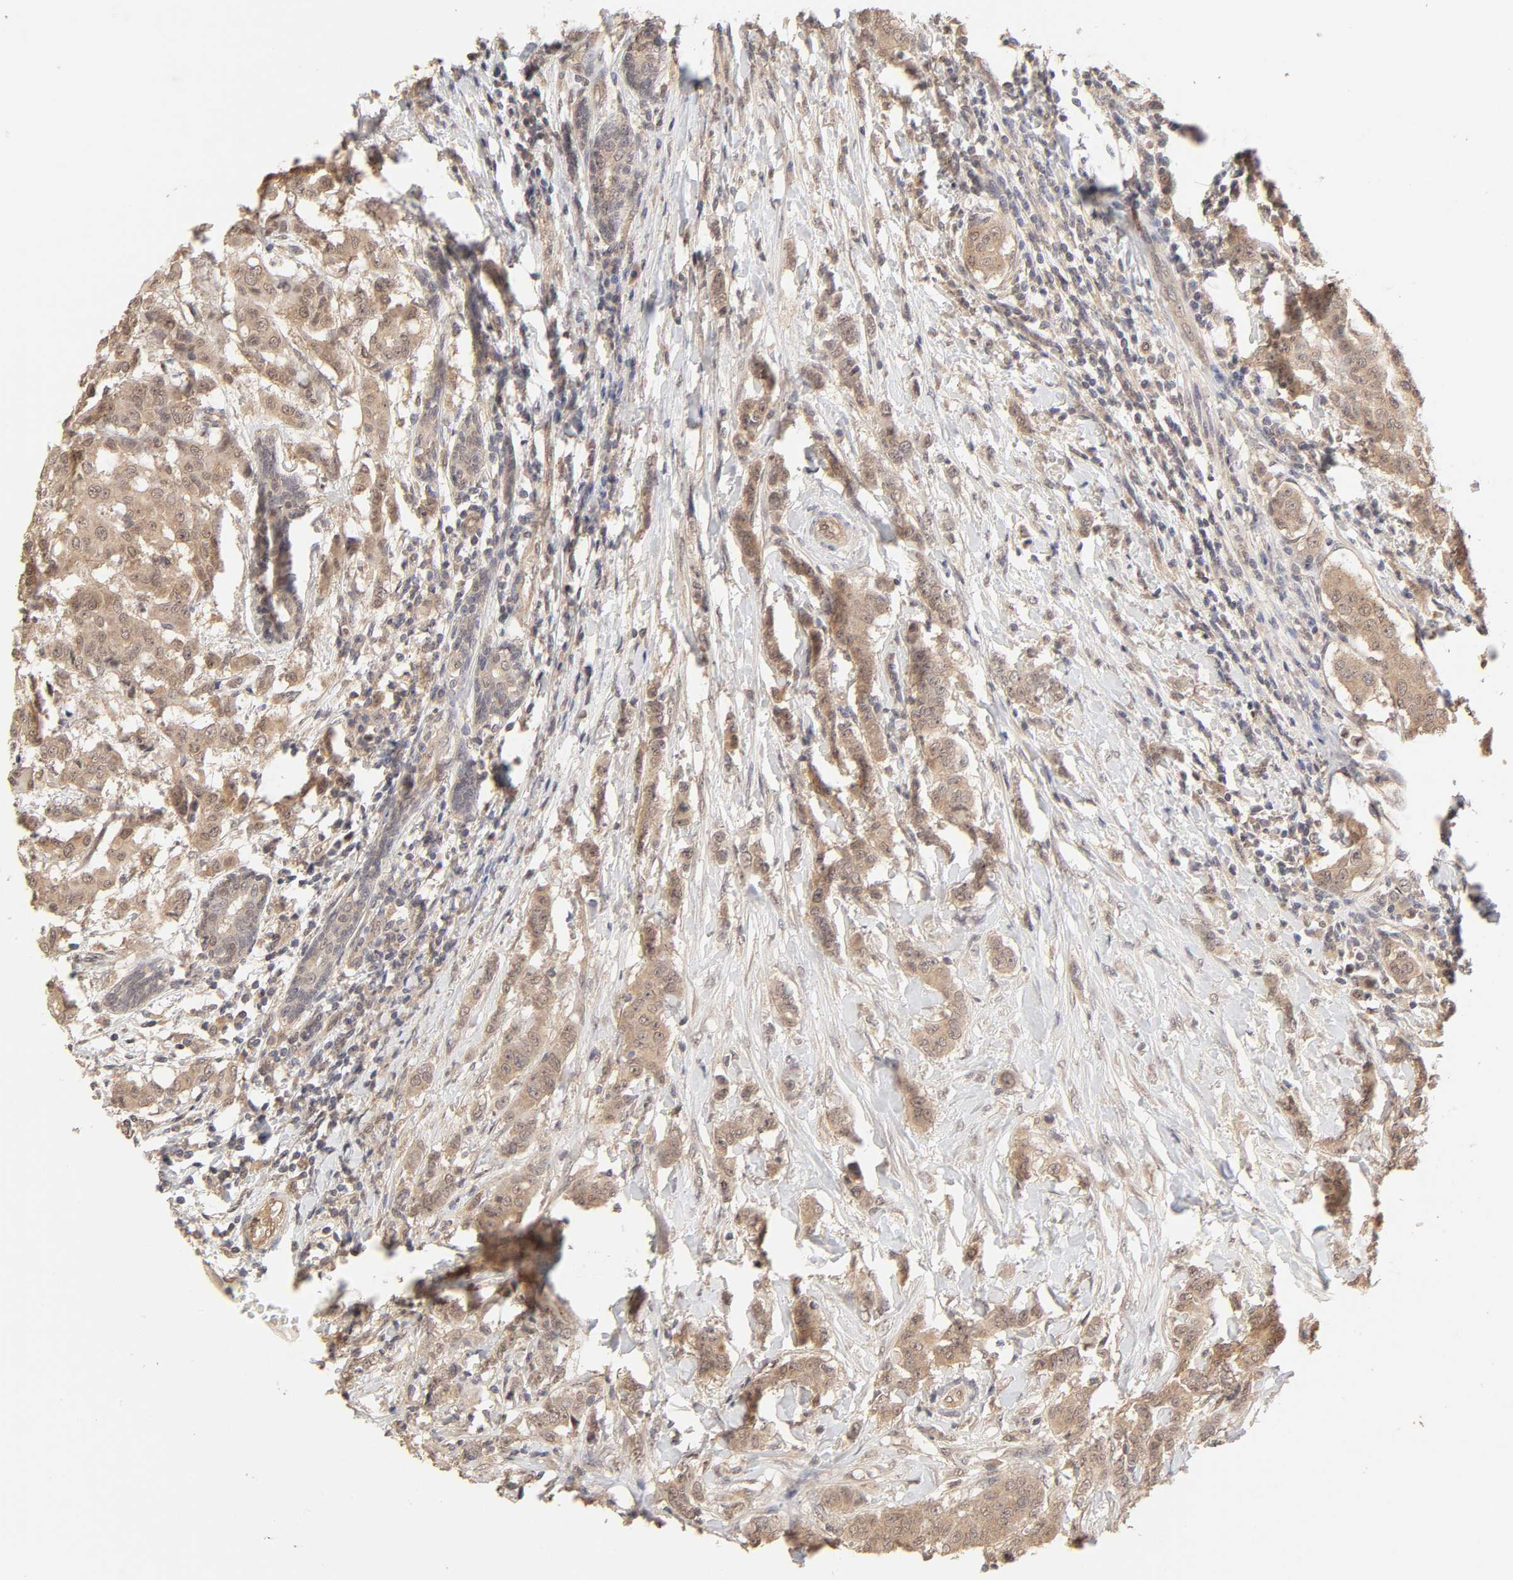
{"staining": {"intensity": "moderate", "quantity": ">75%", "location": "cytoplasmic/membranous"}, "tissue": "breast cancer", "cell_type": "Tumor cells", "image_type": "cancer", "snomed": [{"axis": "morphology", "description": "Duct carcinoma"}, {"axis": "topography", "description": "Breast"}], "caption": "Protein staining of breast cancer (intraductal carcinoma) tissue exhibits moderate cytoplasmic/membranous staining in about >75% of tumor cells.", "gene": "MAPK1", "patient": {"sex": "female", "age": 40}}